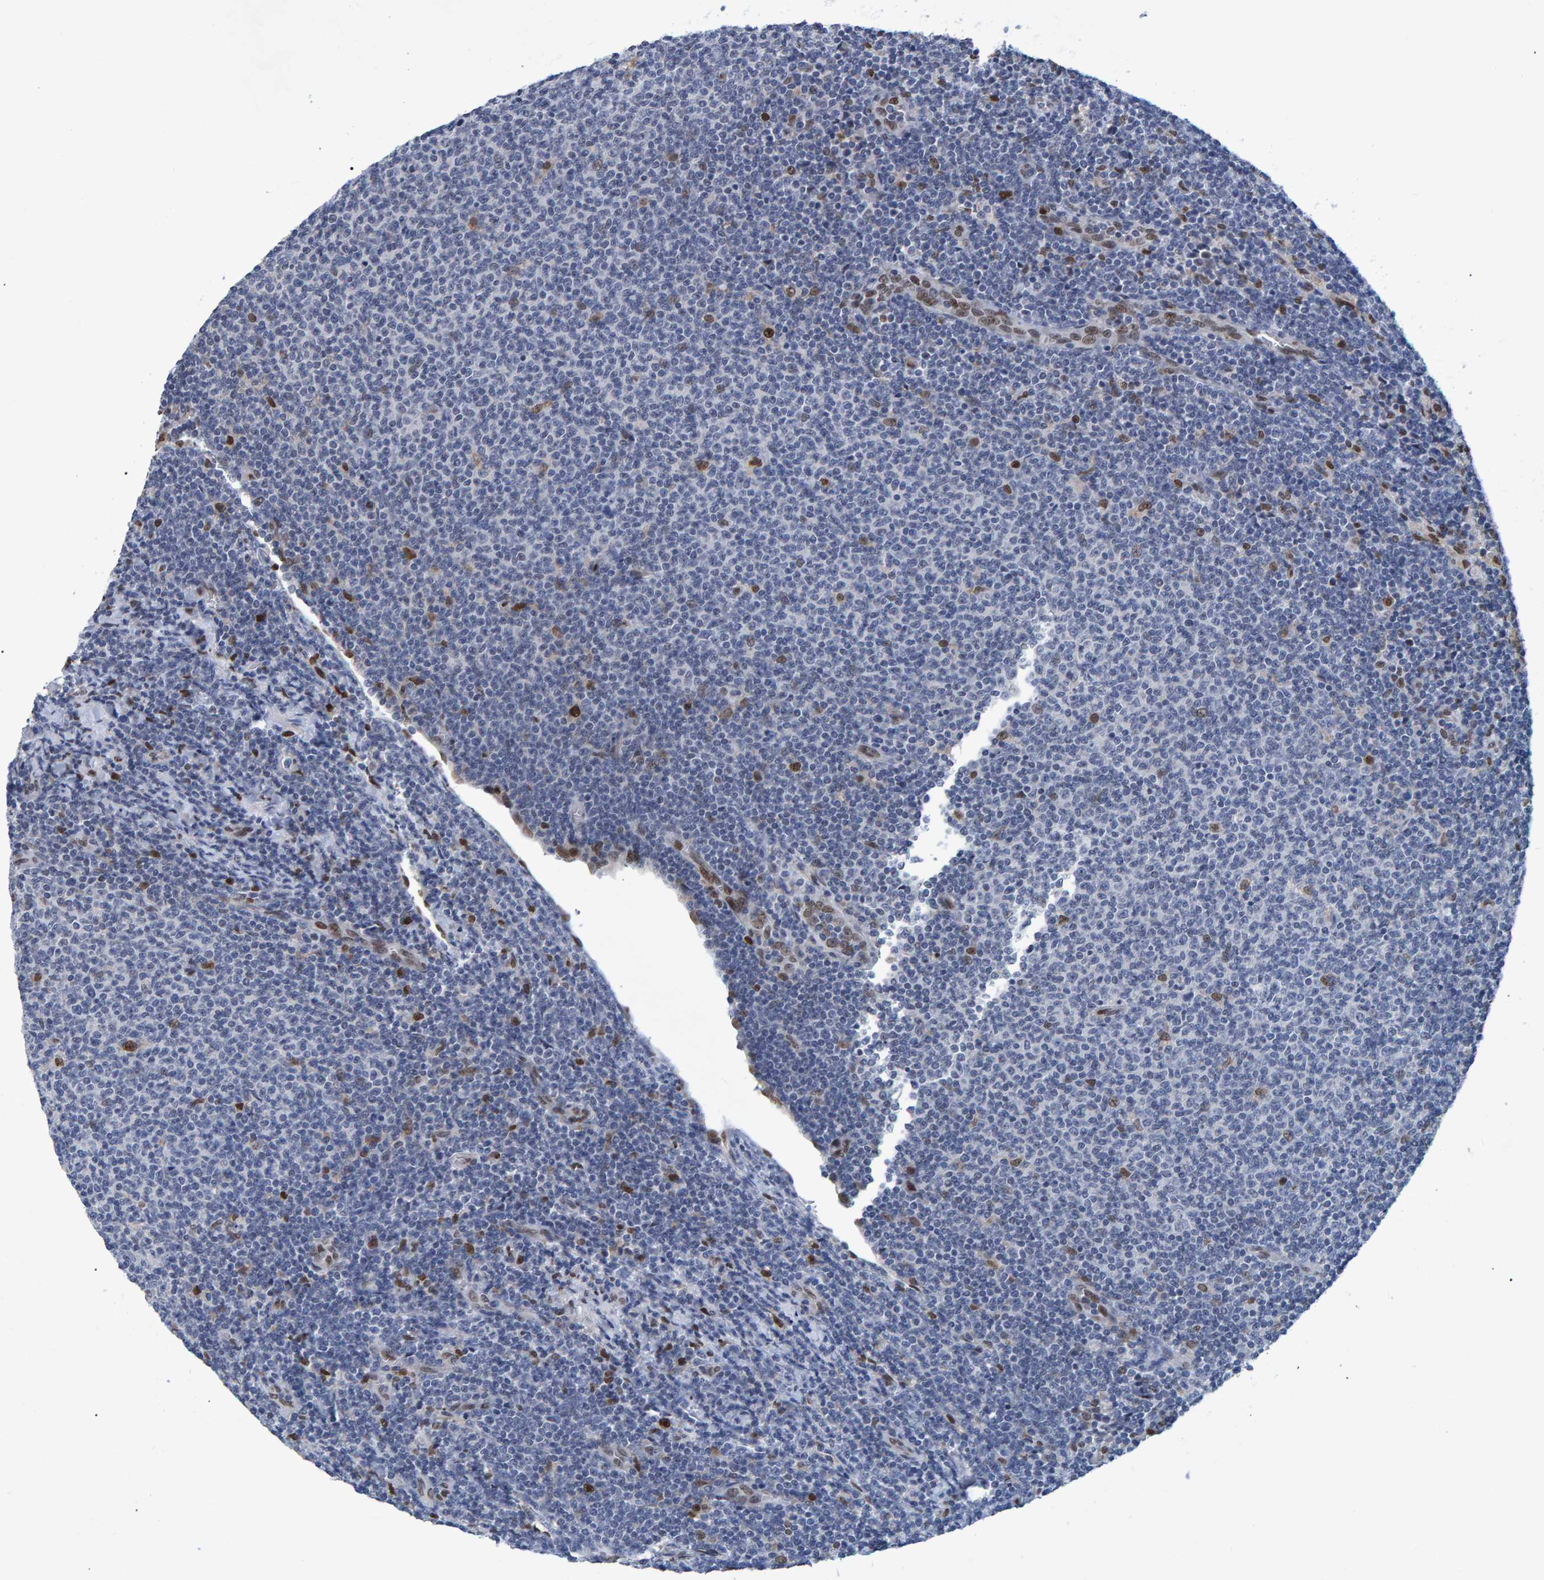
{"staining": {"intensity": "negative", "quantity": "none", "location": "none"}, "tissue": "lymphoma", "cell_type": "Tumor cells", "image_type": "cancer", "snomed": [{"axis": "morphology", "description": "Malignant lymphoma, non-Hodgkin's type, Low grade"}, {"axis": "topography", "description": "Lymph node"}], "caption": "Low-grade malignant lymphoma, non-Hodgkin's type was stained to show a protein in brown. There is no significant staining in tumor cells.", "gene": "QKI", "patient": {"sex": "male", "age": 66}}